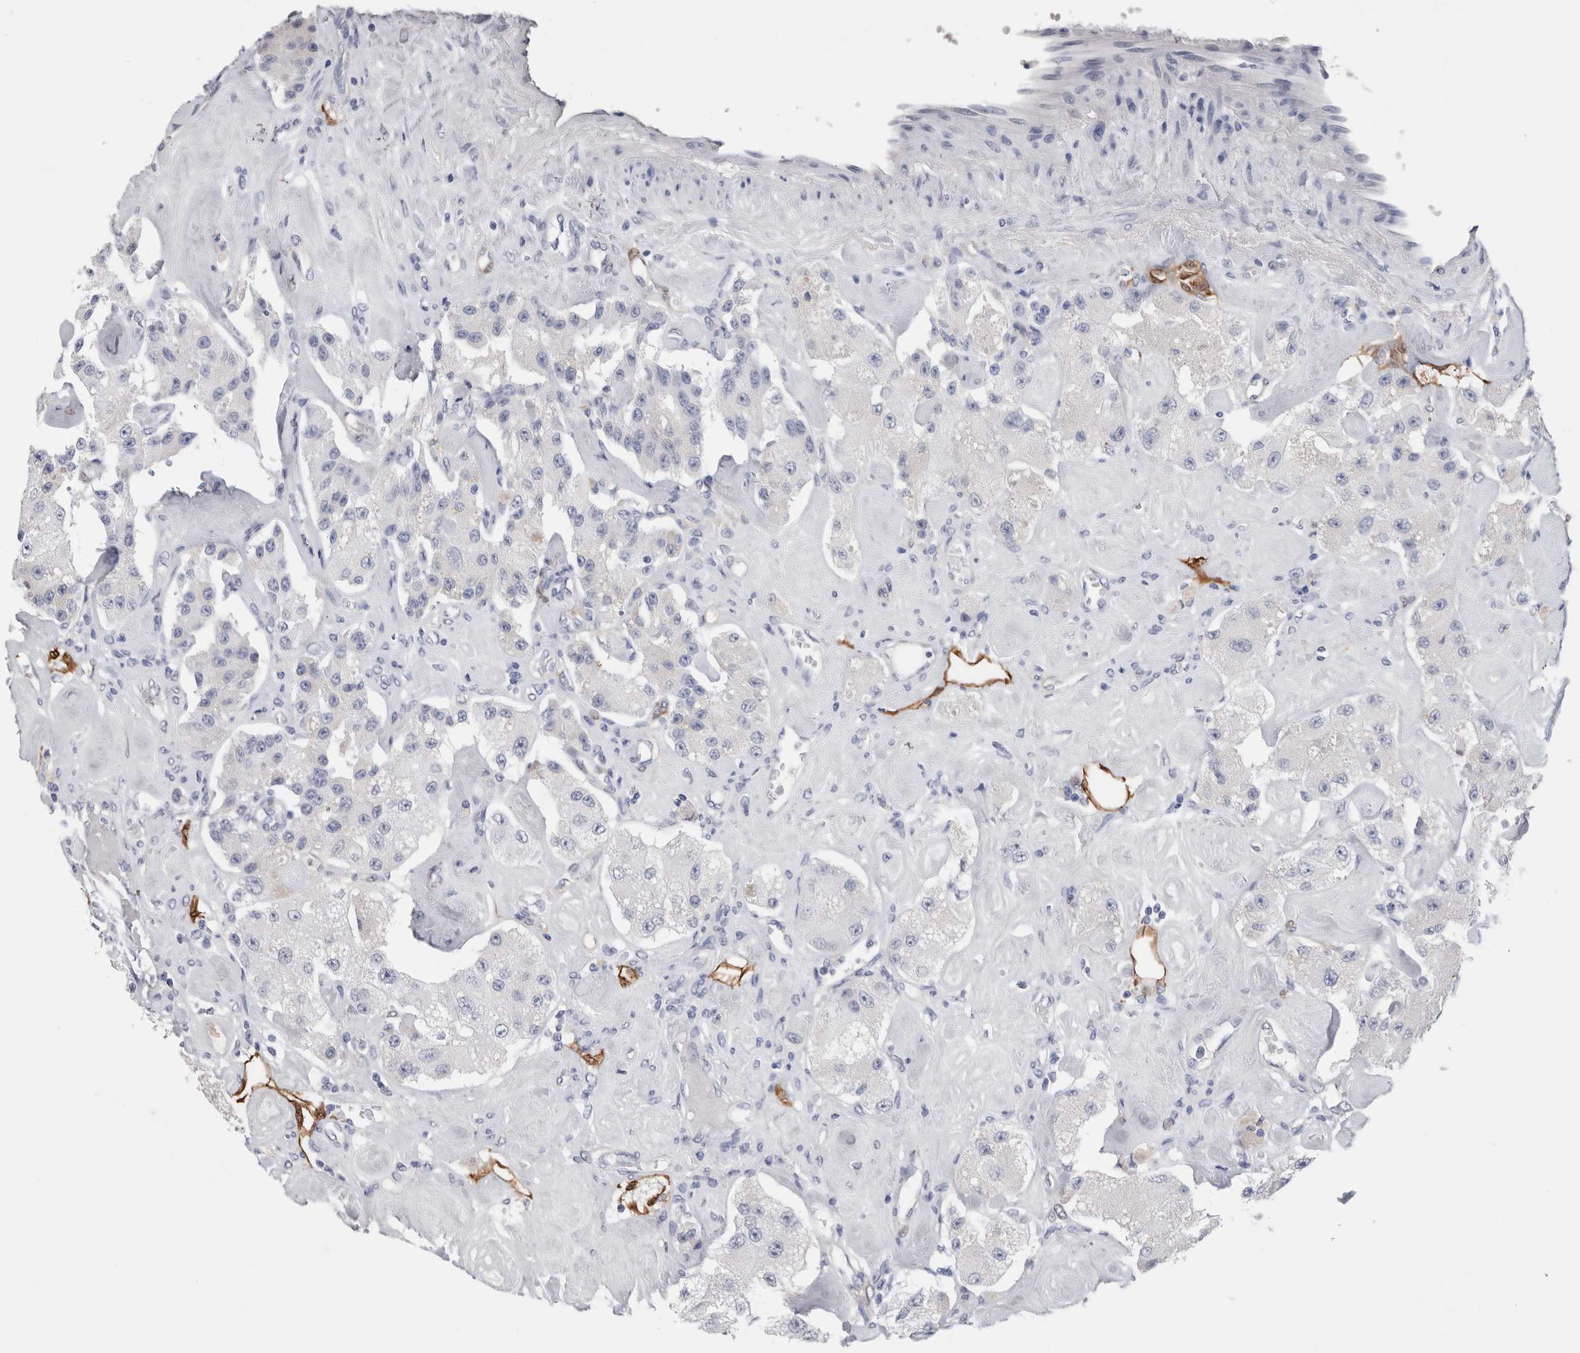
{"staining": {"intensity": "negative", "quantity": "none", "location": "none"}, "tissue": "carcinoid", "cell_type": "Tumor cells", "image_type": "cancer", "snomed": [{"axis": "morphology", "description": "Carcinoid, malignant, NOS"}, {"axis": "topography", "description": "Pancreas"}], "caption": "High magnification brightfield microscopy of malignant carcinoid stained with DAB (brown) and counterstained with hematoxylin (blue): tumor cells show no significant positivity. (DAB (3,3'-diaminobenzidine) immunohistochemistry (IHC), high magnification).", "gene": "FABP4", "patient": {"sex": "male", "age": 41}}